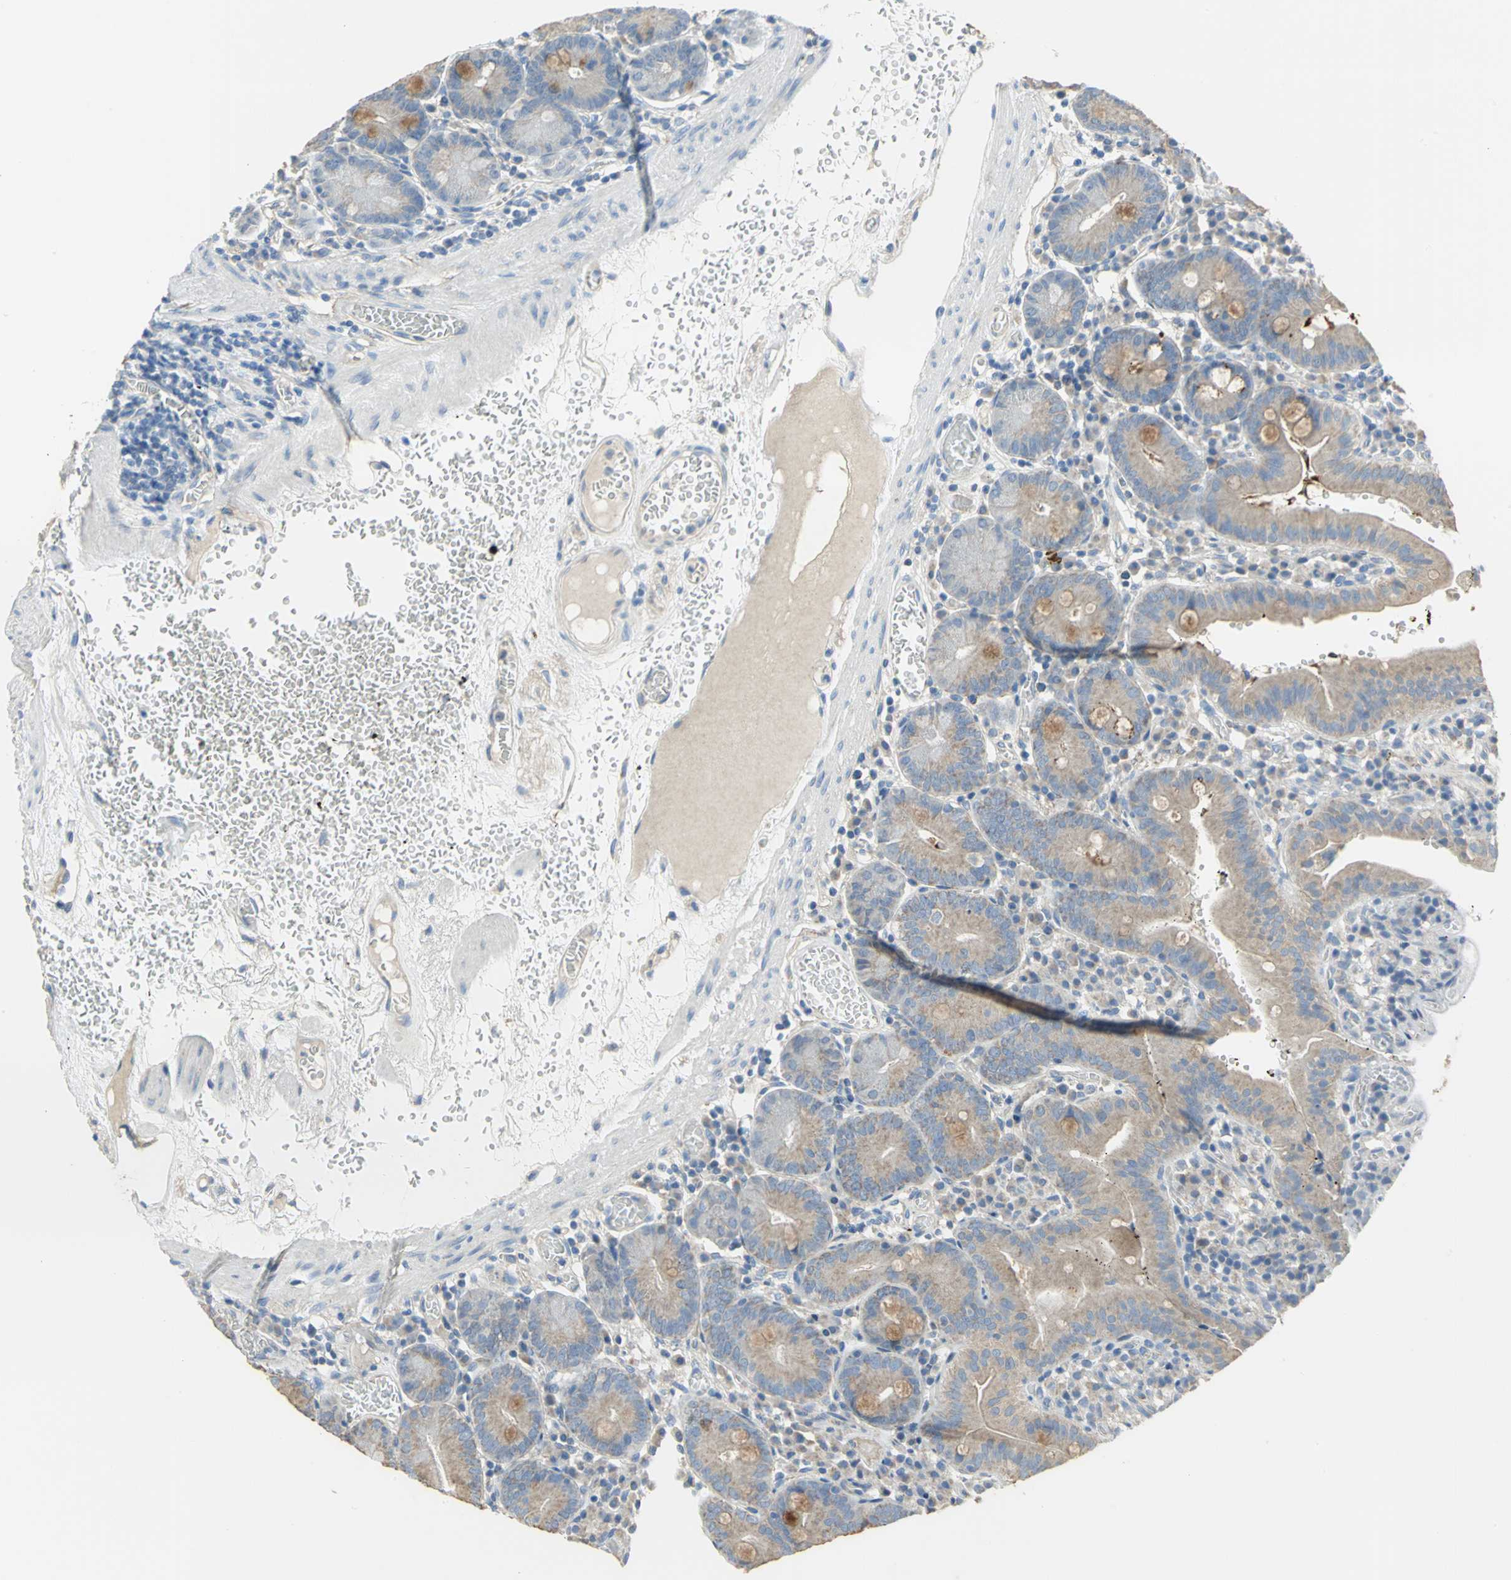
{"staining": {"intensity": "weak", "quantity": ">75%", "location": "cytoplasmic/membranous"}, "tissue": "small intestine", "cell_type": "Glandular cells", "image_type": "normal", "snomed": [{"axis": "morphology", "description": "Normal tissue, NOS"}, {"axis": "topography", "description": "Small intestine"}], "caption": "Normal small intestine was stained to show a protein in brown. There is low levels of weak cytoplasmic/membranous expression in approximately >75% of glandular cells.", "gene": "HTR1F", "patient": {"sex": "male", "age": 71}}